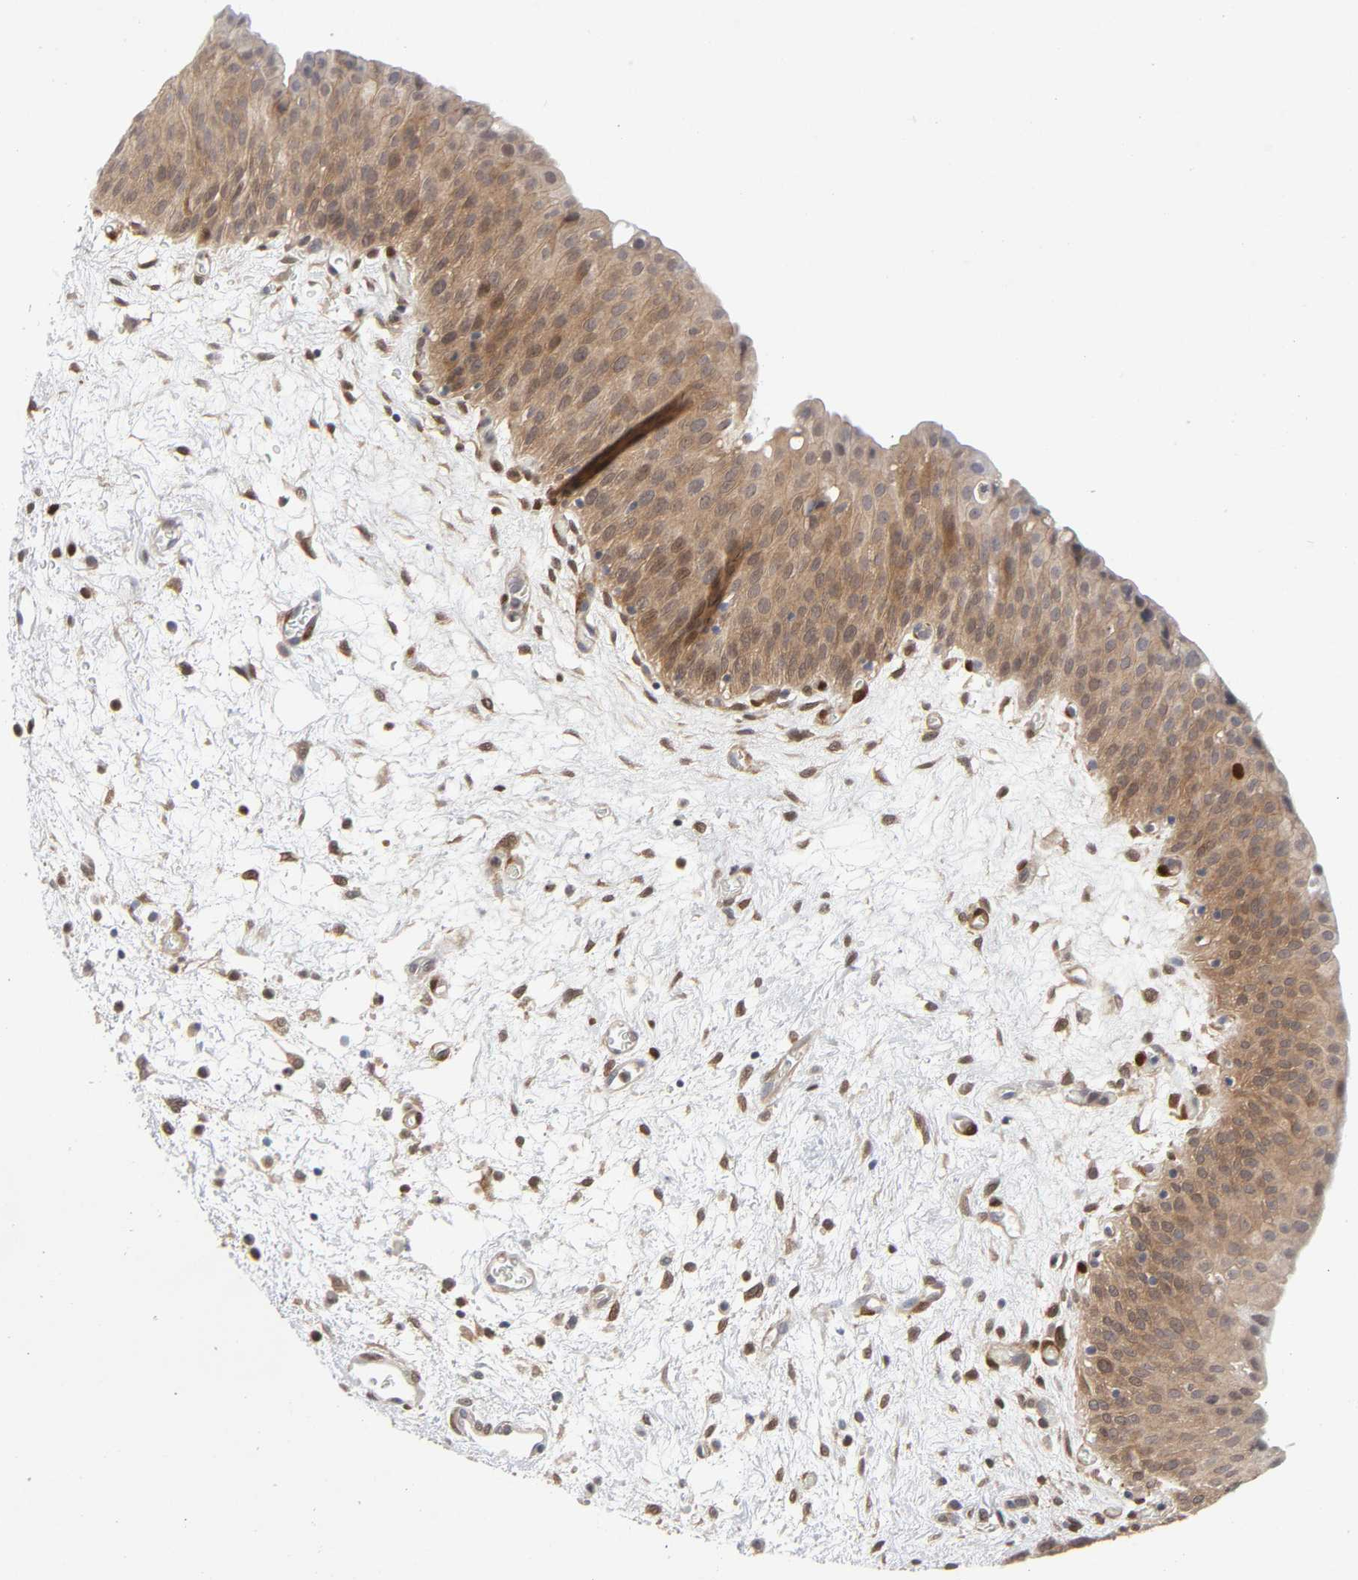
{"staining": {"intensity": "moderate", "quantity": ">75%", "location": "cytoplasmic/membranous"}, "tissue": "urinary bladder", "cell_type": "Urothelial cells", "image_type": "normal", "snomed": [{"axis": "morphology", "description": "Normal tissue, NOS"}, {"axis": "morphology", "description": "Dysplasia, NOS"}, {"axis": "topography", "description": "Urinary bladder"}], "caption": "Urinary bladder stained for a protein exhibits moderate cytoplasmic/membranous positivity in urothelial cells. (DAB IHC, brown staining for protein, blue staining for nuclei).", "gene": "PTEN", "patient": {"sex": "male", "age": 35}}